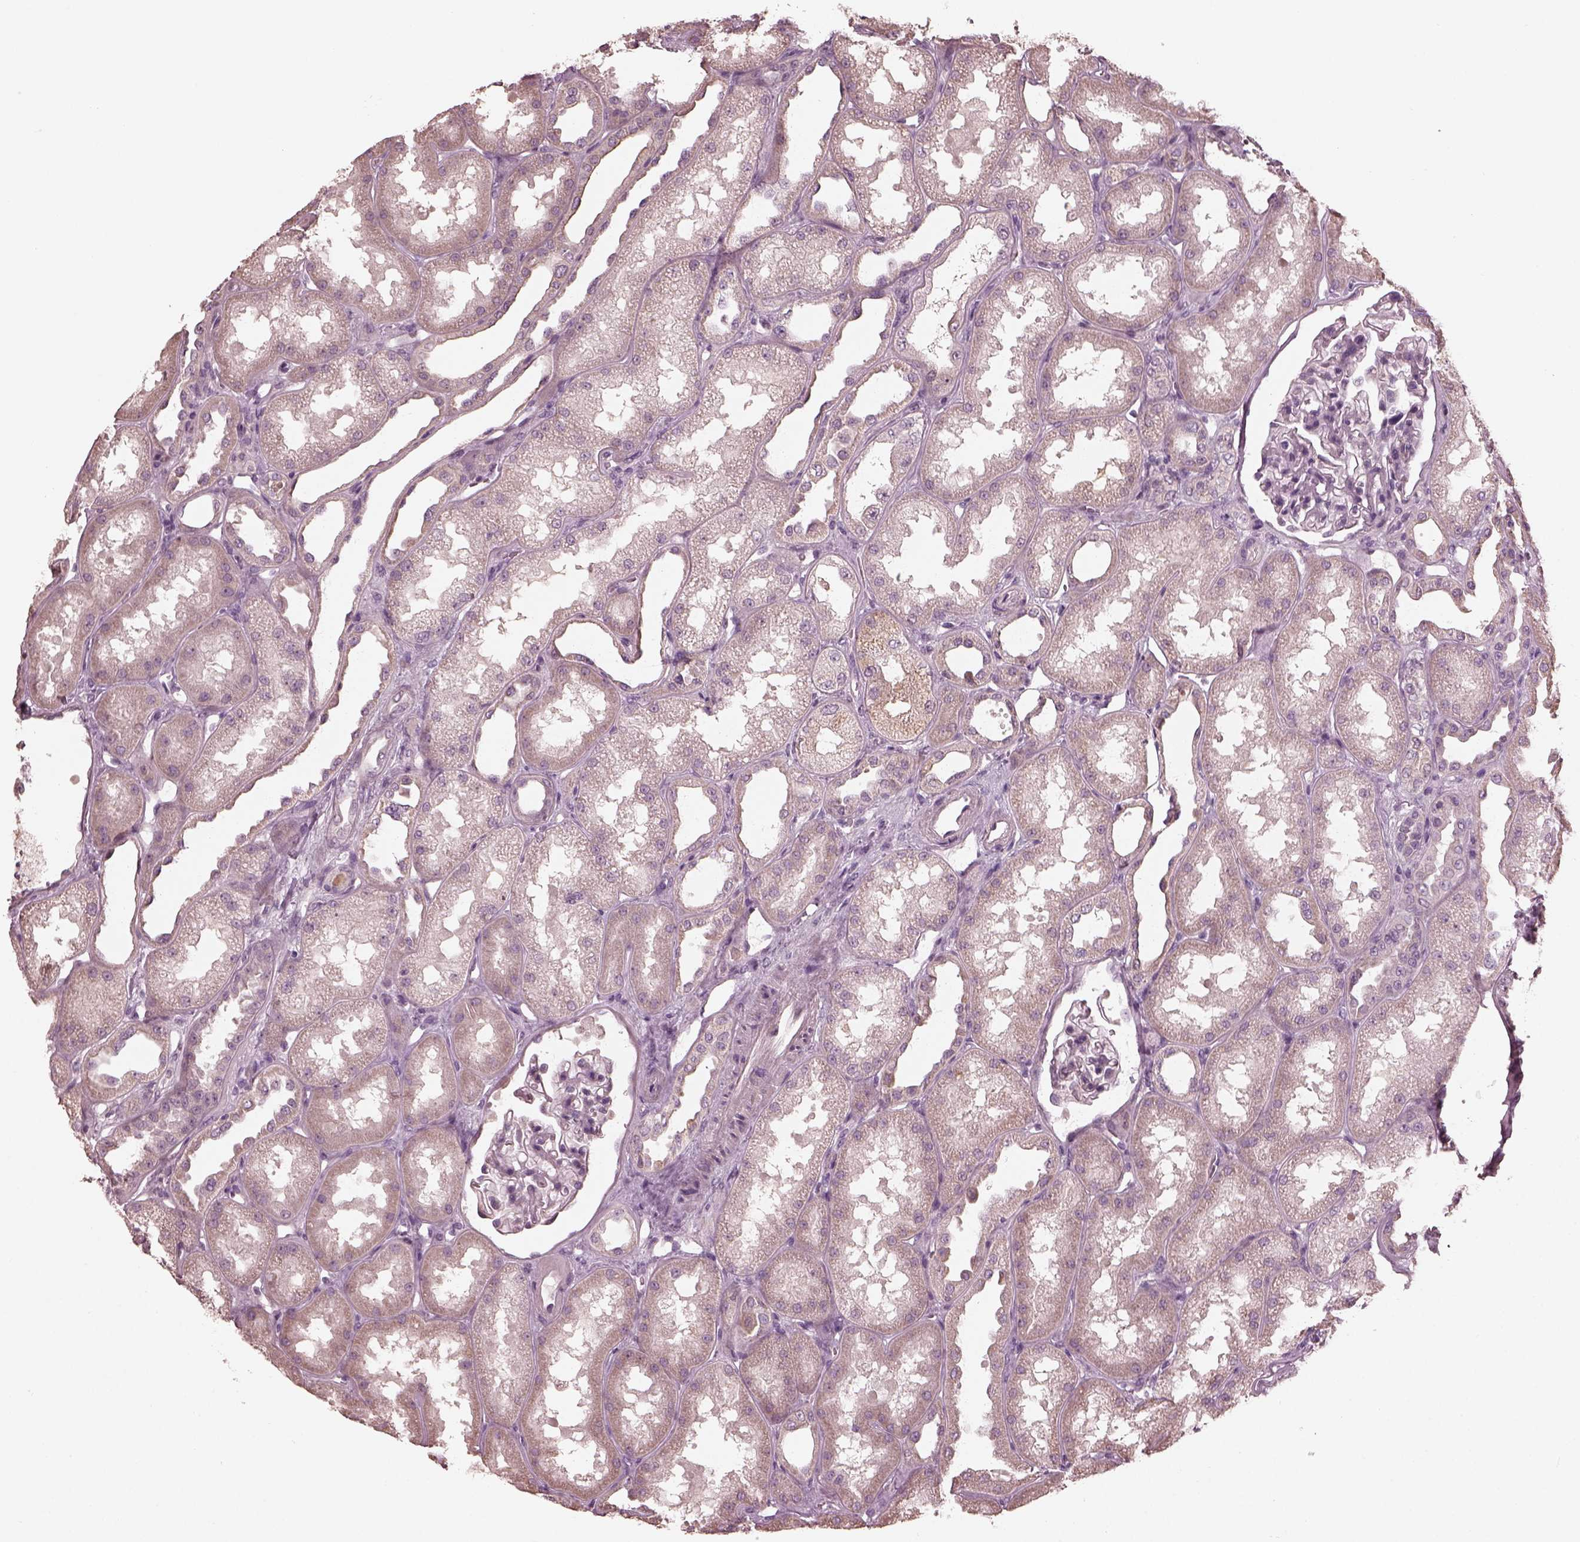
{"staining": {"intensity": "negative", "quantity": "none", "location": "none"}, "tissue": "kidney", "cell_type": "Cells in glomeruli", "image_type": "normal", "snomed": [{"axis": "morphology", "description": "Normal tissue, NOS"}, {"axis": "topography", "description": "Kidney"}], "caption": "The photomicrograph reveals no significant staining in cells in glomeruli of kidney.", "gene": "OPTC", "patient": {"sex": "male", "age": 61}}